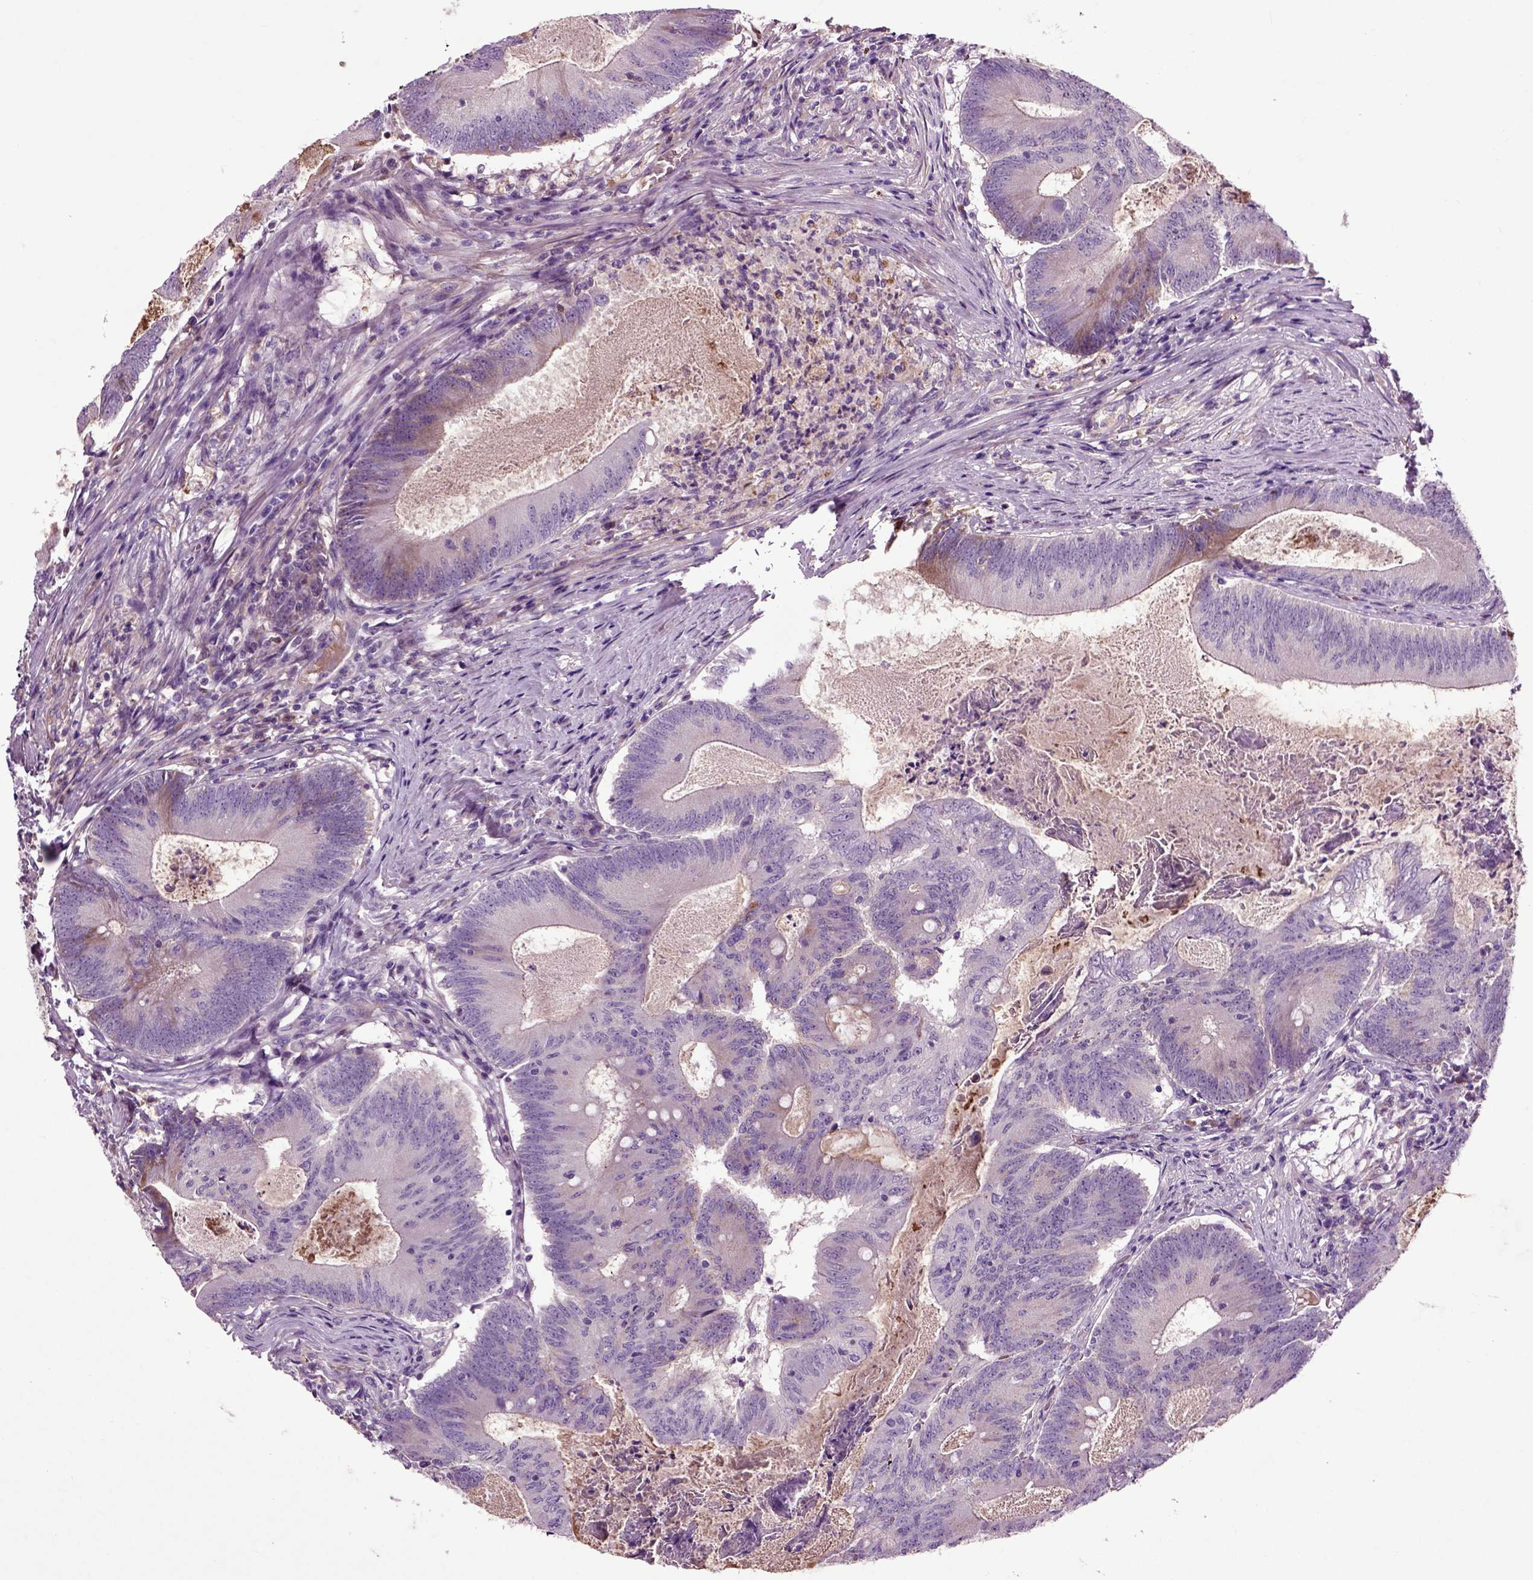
{"staining": {"intensity": "weak", "quantity": "<25%", "location": "cytoplasmic/membranous"}, "tissue": "colorectal cancer", "cell_type": "Tumor cells", "image_type": "cancer", "snomed": [{"axis": "morphology", "description": "Adenocarcinoma, NOS"}, {"axis": "topography", "description": "Colon"}], "caption": "Tumor cells are negative for protein expression in human colorectal cancer.", "gene": "SPON1", "patient": {"sex": "female", "age": 70}}